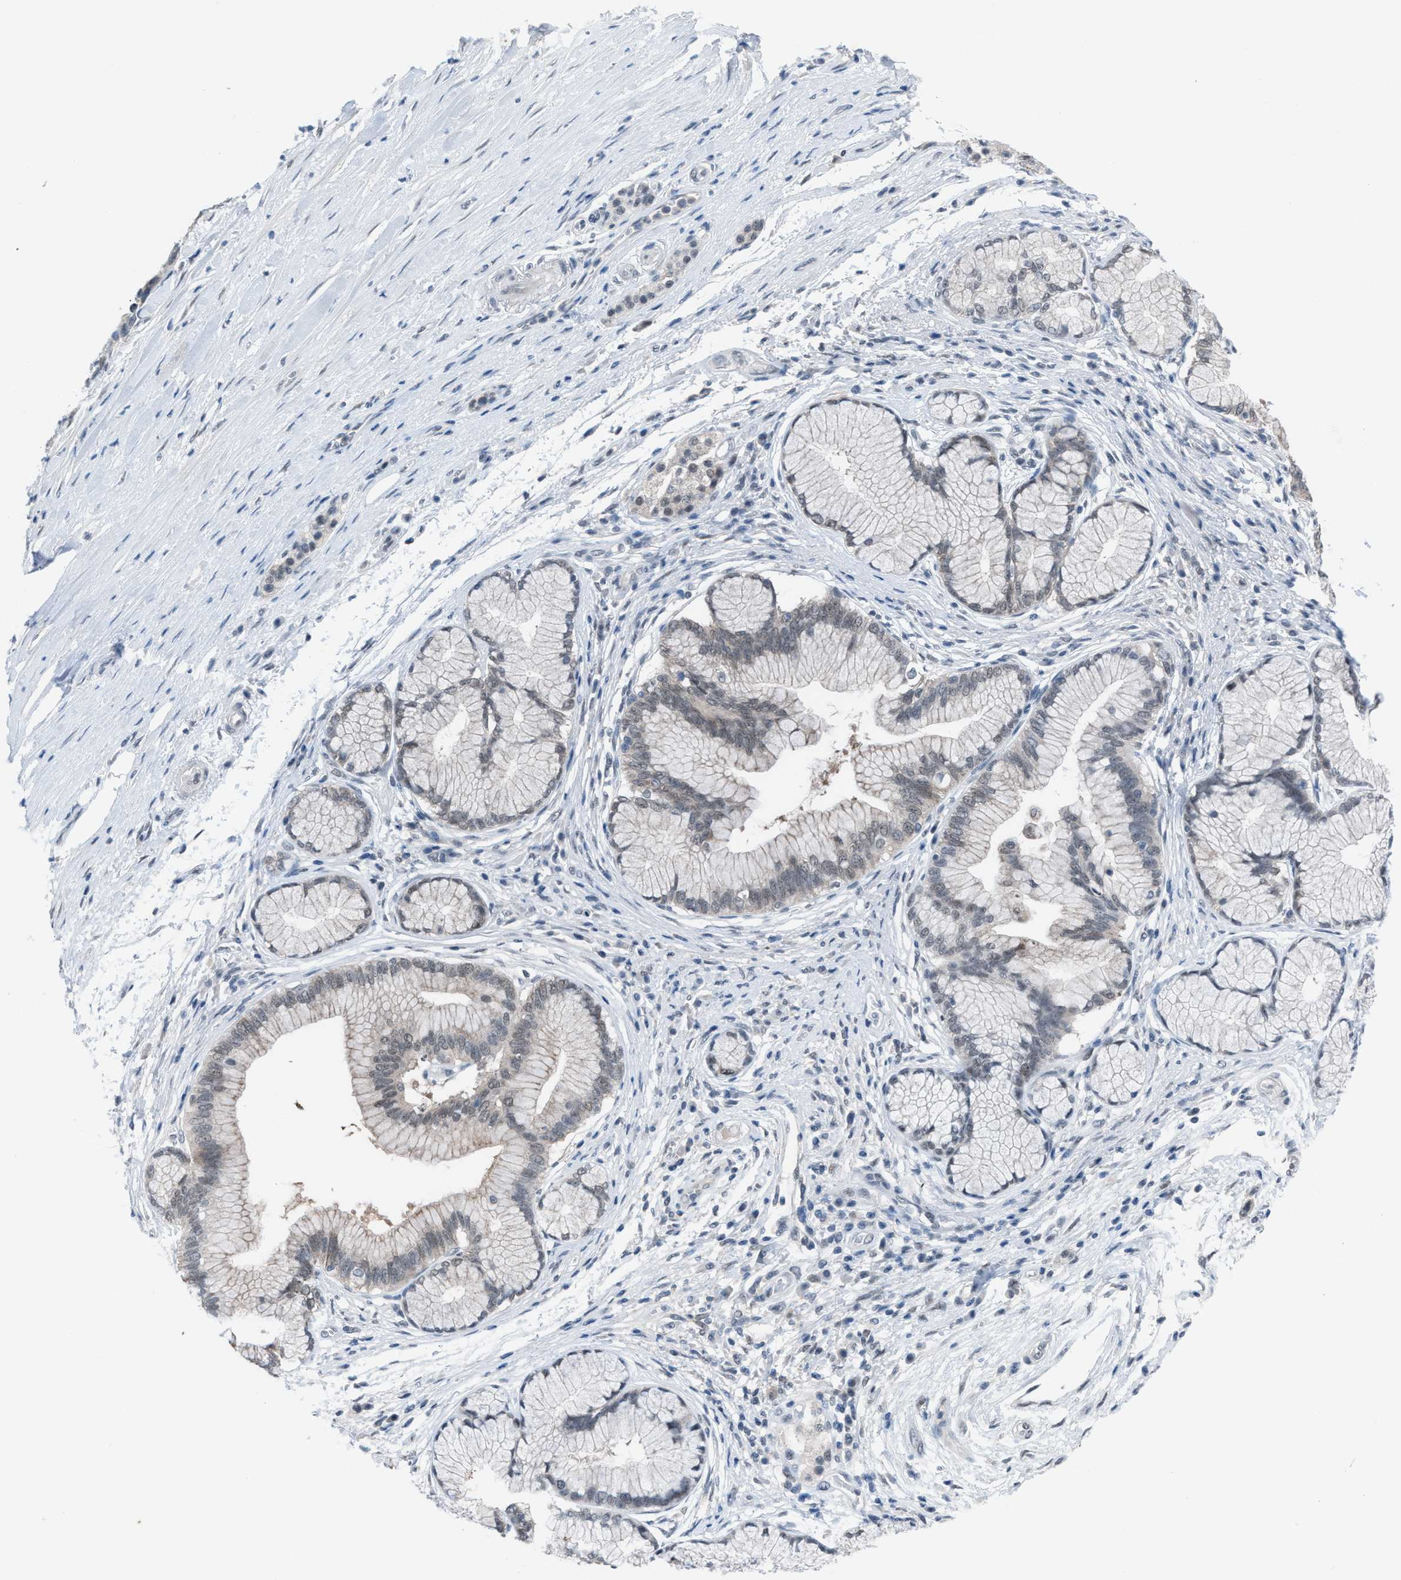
{"staining": {"intensity": "negative", "quantity": "none", "location": "none"}, "tissue": "pancreatic cancer", "cell_type": "Tumor cells", "image_type": "cancer", "snomed": [{"axis": "morphology", "description": "Adenocarcinoma, NOS"}, {"axis": "topography", "description": "Pancreas"}], "caption": "This histopathology image is of adenocarcinoma (pancreatic) stained with immunohistochemistry (IHC) to label a protein in brown with the nuclei are counter-stained blue. There is no staining in tumor cells.", "gene": "ANAPC11", "patient": {"sex": "female", "age": 70}}